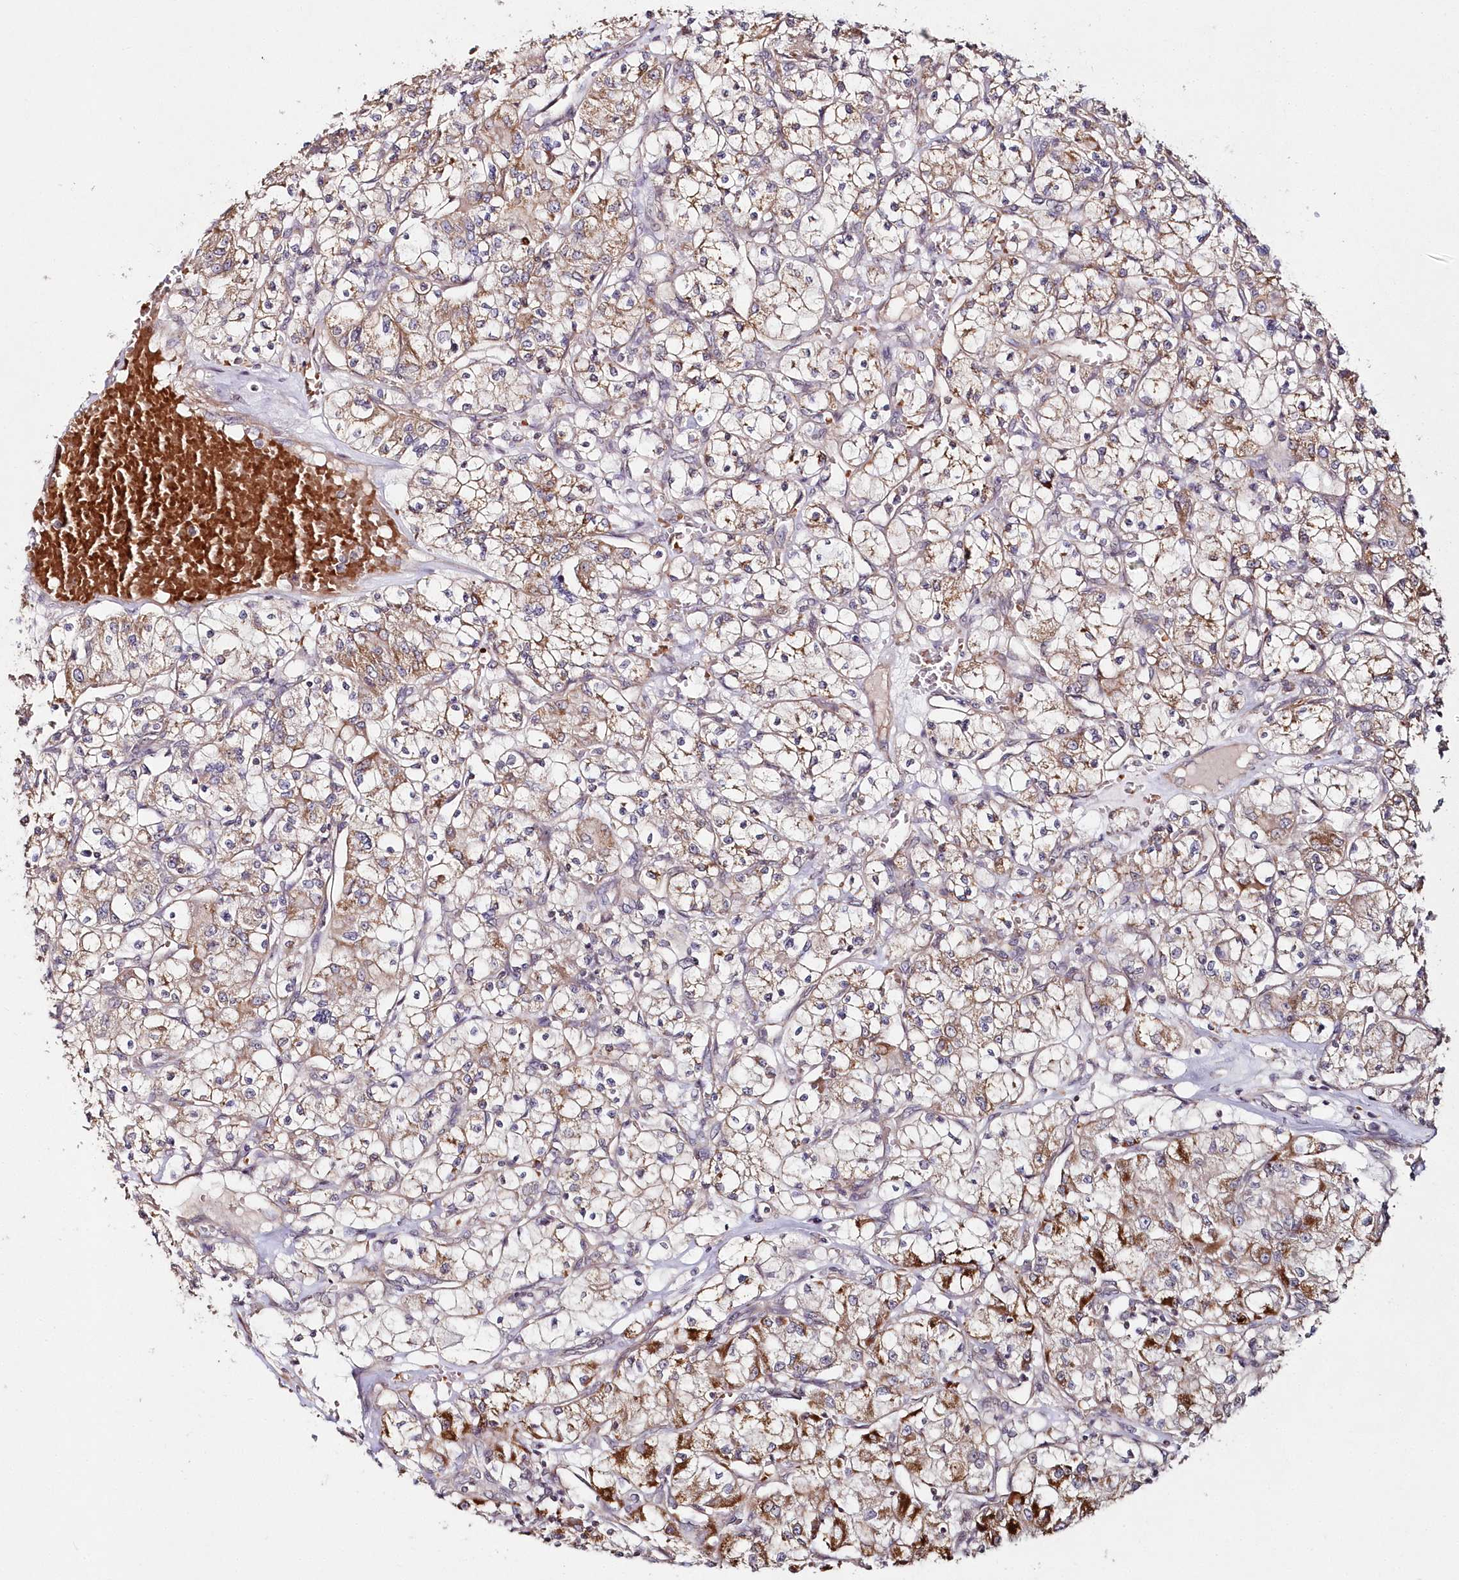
{"staining": {"intensity": "moderate", "quantity": "25%-75%", "location": "cytoplasmic/membranous"}, "tissue": "renal cancer", "cell_type": "Tumor cells", "image_type": "cancer", "snomed": [{"axis": "morphology", "description": "Adenocarcinoma, NOS"}, {"axis": "topography", "description": "Kidney"}], "caption": "DAB (3,3'-diaminobenzidine) immunohistochemical staining of renal cancer (adenocarcinoma) exhibits moderate cytoplasmic/membranous protein positivity in approximately 25%-75% of tumor cells. Using DAB (3,3'-diaminobenzidine) (brown) and hematoxylin (blue) stains, captured at high magnification using brightfield microscopy.", "gene": "HYCC2", "patient": {"sex": "female", "age": 59}}